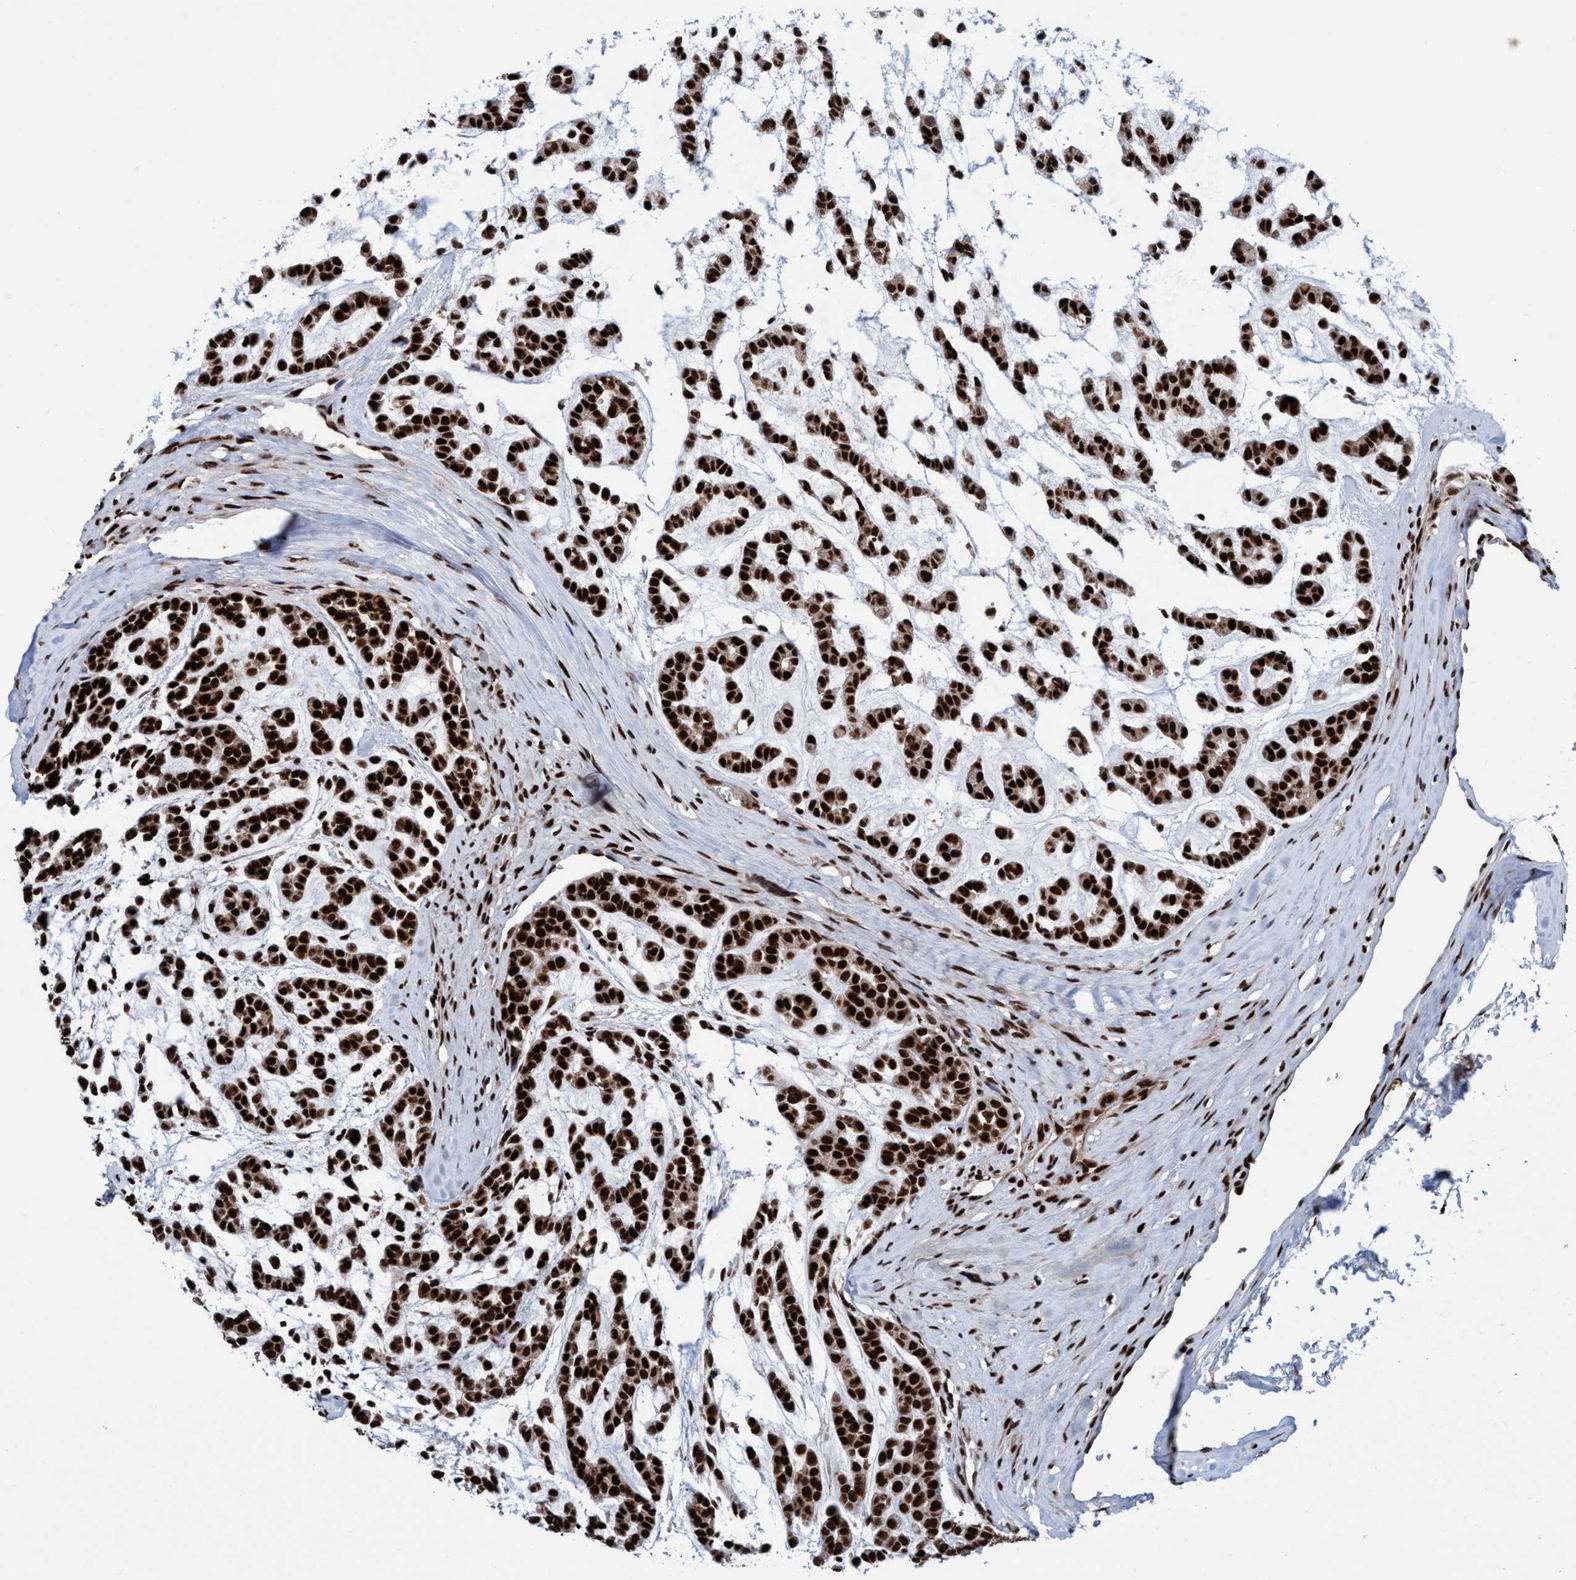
{"staining": {"intensity": "strong", "quantity": ">75%", "location": "nuclear"}, "tissue": "head and neck cancer", "cell_type": "Tumor cells", "image_type": "cancer", "snomed": [{"axis": "morphology", "description": "Adenocarcinoma, NOS"}, {"axis": "morphology", "description": "Adenoma, NOS"}, {"axis": "topography", "description": "Head-Neck"}], "caption": "Adenocarcinoma (head and neck) stained for a protein displays strong nuclear positivity in tumor cells.", "gene": "TOPBP1", "patient": {"sex": "female", "age": 55}}